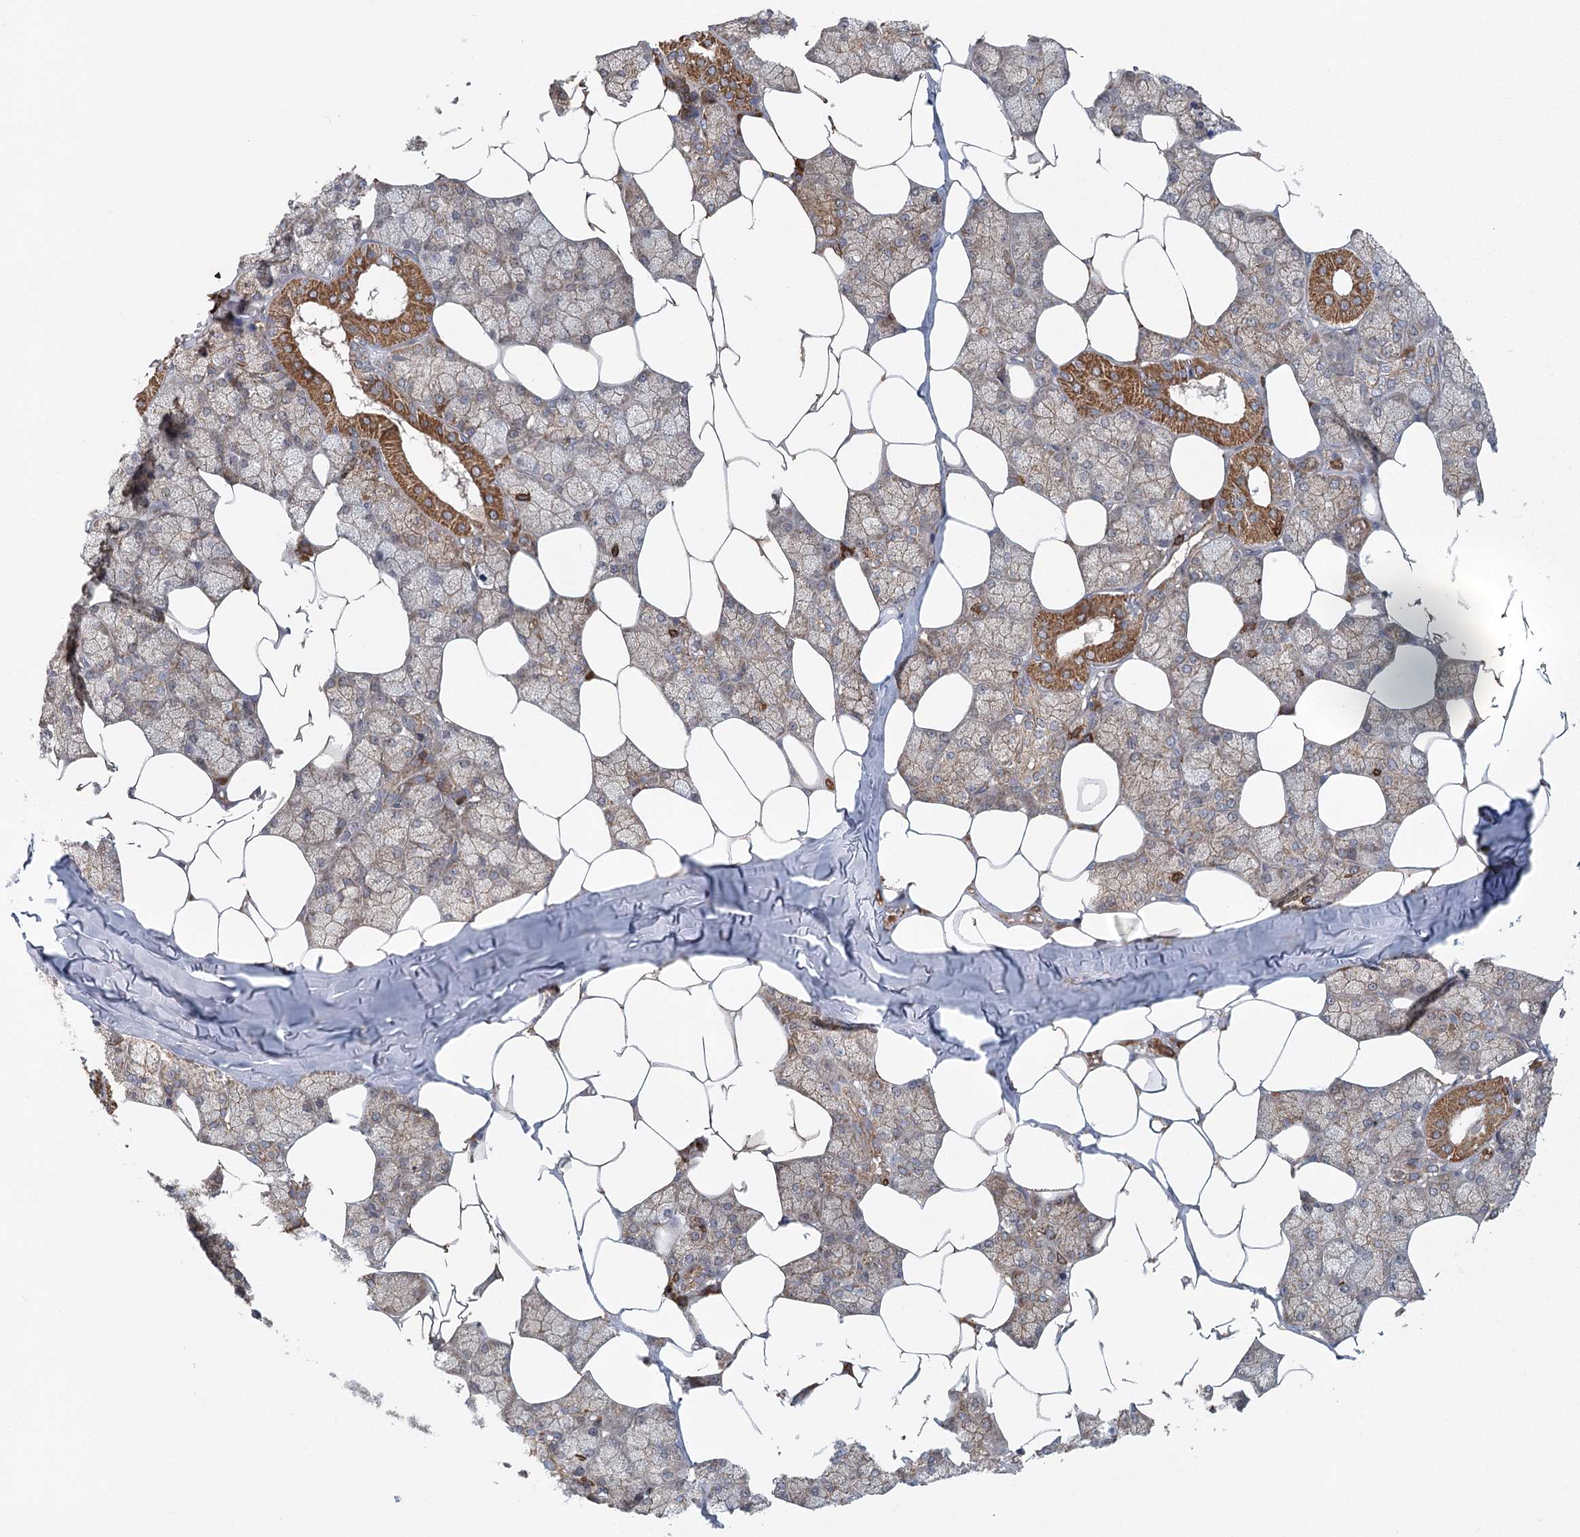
{"staining": {"intensity": "moderate", "quantity": "25%-75%", "location": "cytoplasmic/membranous"}, "tissue": "salivary gland", "cell_type": "Glandular cells", "image_type": "normal", "snomed": [{"axis": "morphology", "description": "Normal tissue, NOS"}, {"axis": "topography", "description": "Salivary gland"}], "caption": "An immunohistochemistry (IHC) histopathology image of benign tissue is shown. Protein staining in brown highlights moderate cytoplasmic/membranous positivity in salivary gland within glandular cells. The staining is performed using DAB (3,3'-diaminobenzidine) brown chromogen to label protein expression. The nuclei are counter-stained blue using hematoxylin.", "gene": "PLEKHA7", "patient": {"sex": "male", "age": 62}}